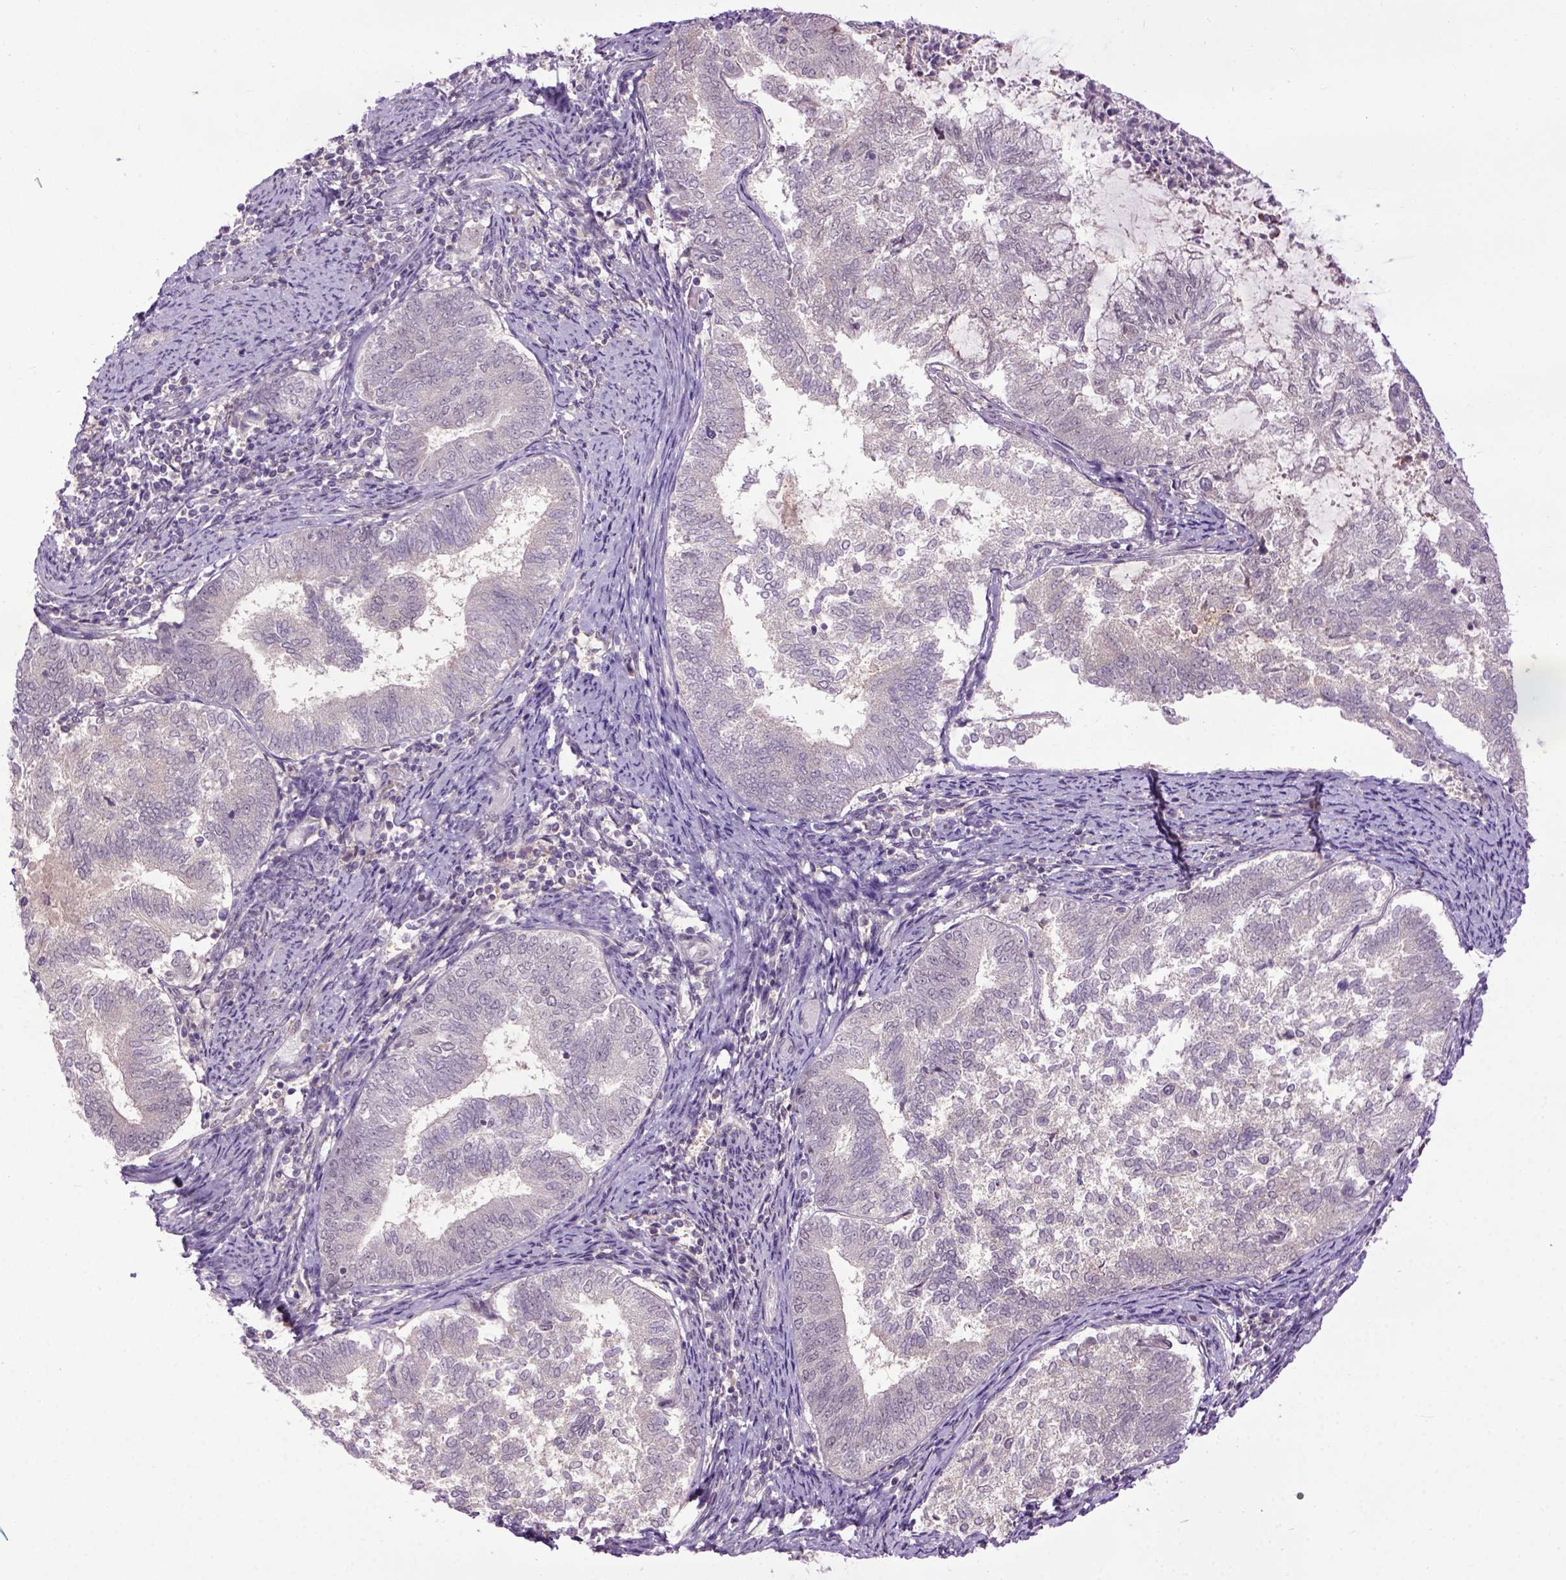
{"staining": {"intensity": "negative", "quantity": "none", "location": "none"}, "tissue": "endometrial cancer", "cell_type": "Tumor cells", "image_type": "cancer", "snomed": [{"axis": "morphology", "description": "Adenocarcinoma, NOS"}, {"axis": "topography", "description": "Endometrium"}], "caption": "An IHC histopathology image of endometrial adenocarcinoma is shown. There is no staining in tumor cells of endometrial adenocarcinoma. (Stains: DAB IHC with hematoxylin counter stain, Microscopy: brightfield microscopy at high magnification).", "gene": "RAB43", "patient": {"sex": "female", "age": 65}}